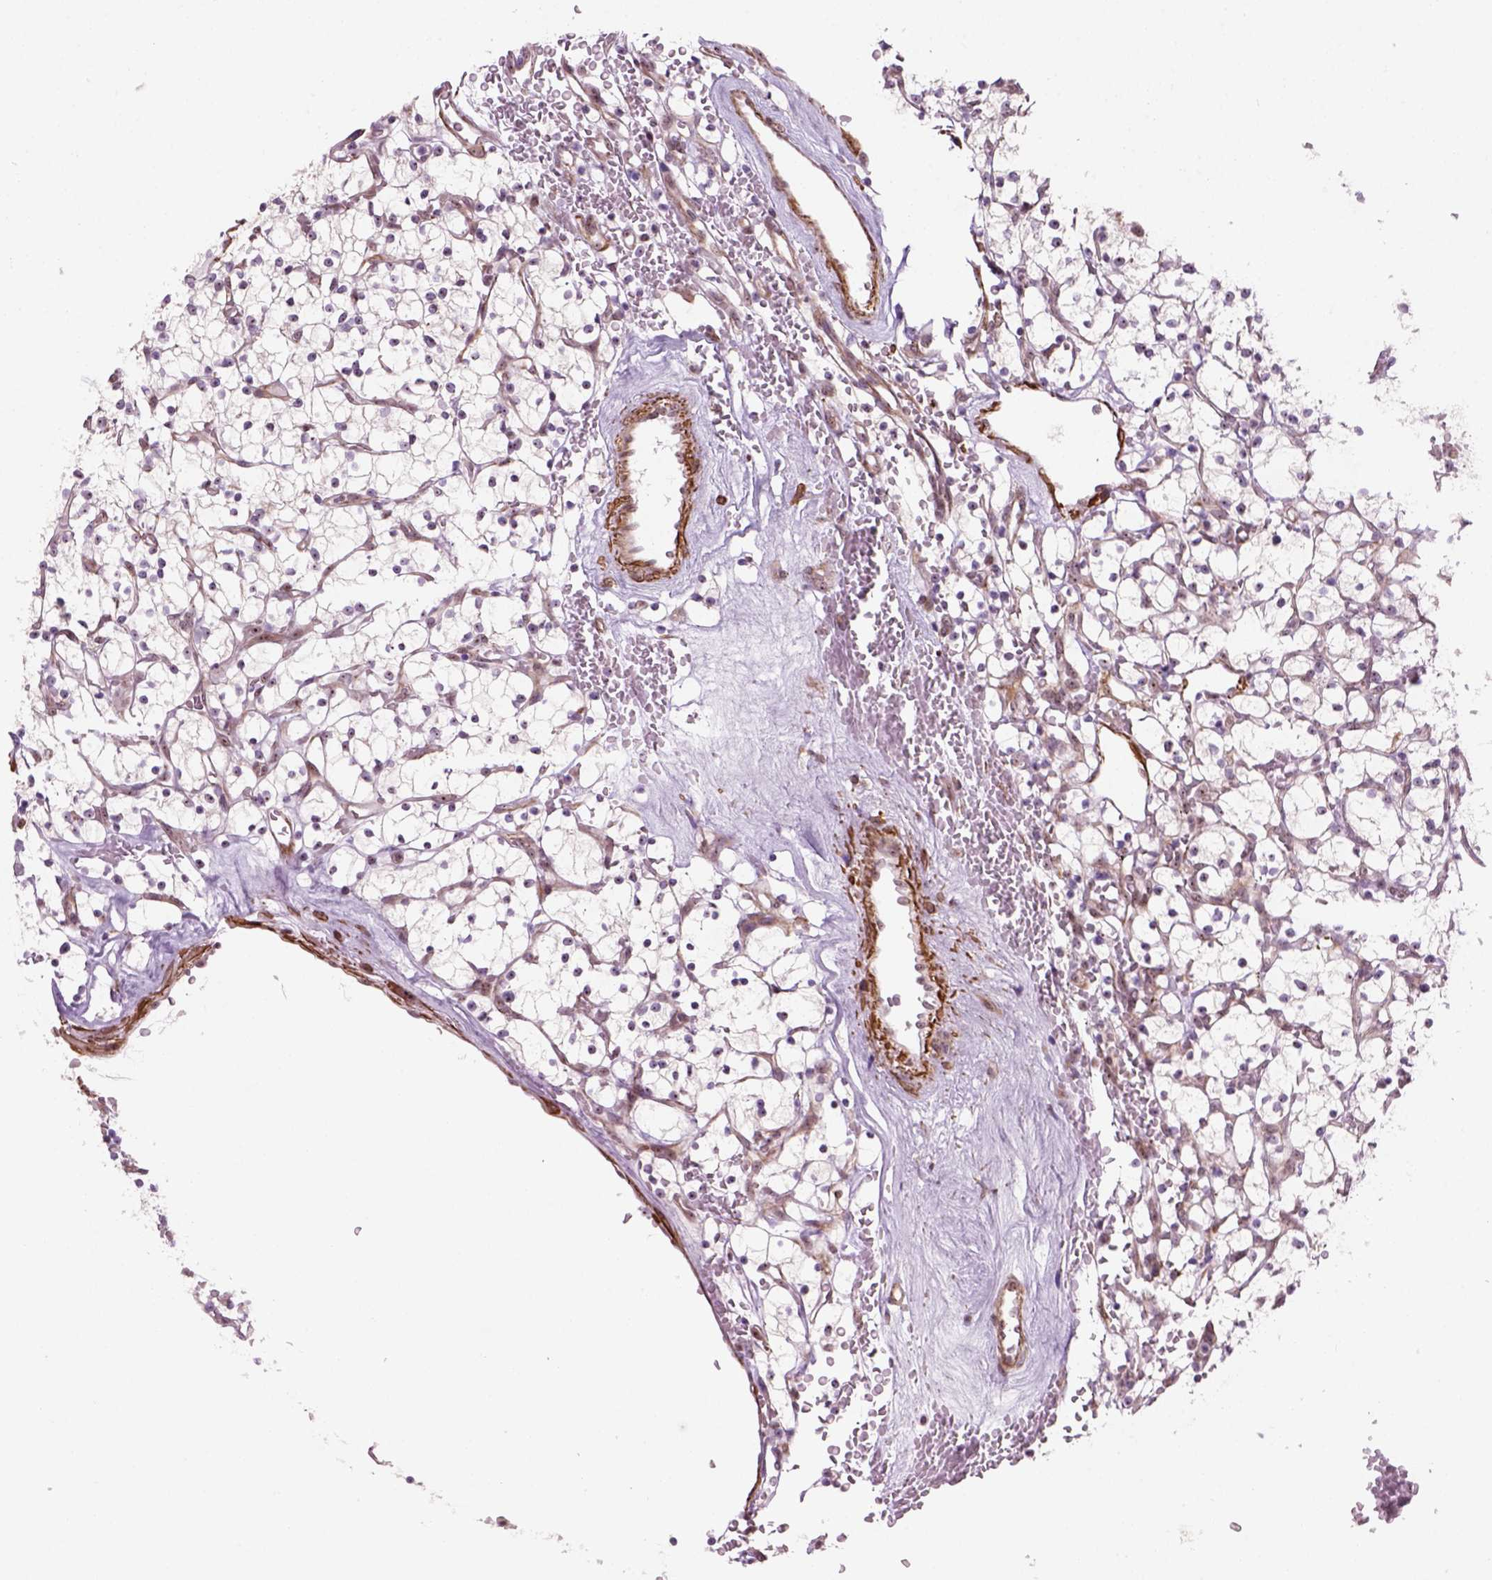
{"staining": {"intensity": "weak", "quantity": "25%-75%", "location": "nuclear"}, "tissue": "renal cancer", "cell_type": "Tumor cells", "image_type": "cancer", "snomed": [{"axis": "morphology", "description": "Adenocarcinoma, NOS"}, {"axis": "topography", "description": "Kidney"}], "caption": "Protein analysis of renal cancer tissue shows weak nuclear expression in approximately 25%-75% of tumor cells. (IHC, brightfield microscopy, high magnification).", "gene": "RRS1", "patient": {"sex": "female", "age": 64}}